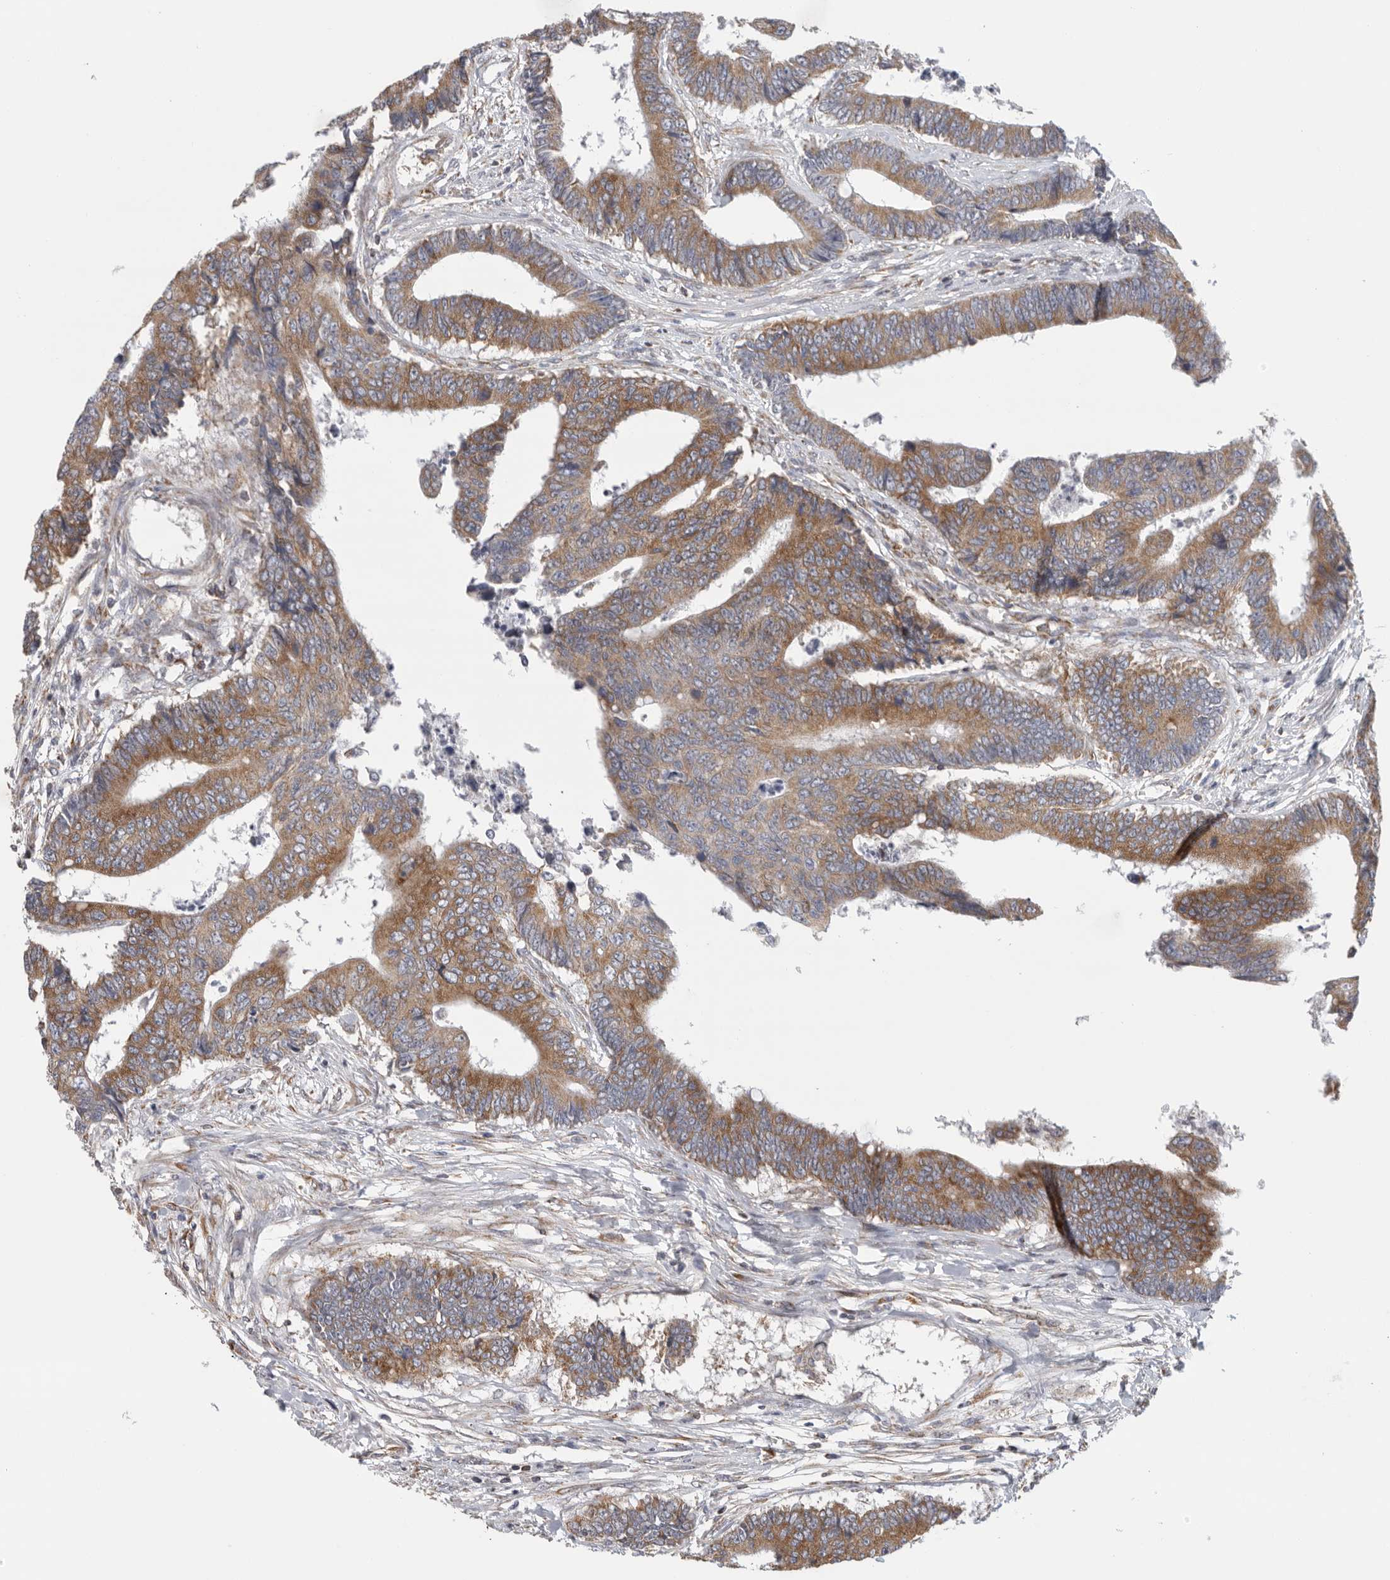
{"staining": {"intensity": "moderate", "quantity": ">75%", "location": "cytoplasmic/membranous"}, "tissue": "colorectal cancer", "cell_type": "Tumor cells", "image_type": "cancer", "snomed": [{"axis": "morphology", "description": "Adenocarcinoma, NOS"}, {"axis": "topography", "description": "Rectum"}], "caption": "Immunohistochemistry (IHC) staining of adenocarcinoma (colorectal), which reveals medium levels of moderate cytoplasmic/membranous staining in approximately >75% of tumor cells indicating moderate cytoplasmic/membranous protein positivity. The staining was performed using DAB (3,3'-diaminobenzidine) (brown) for protein detection and nuclei were counterstained in hematoxylin (blue).", "gene": "FKBP8", "patient": {"sex": "male", "age": 84}}